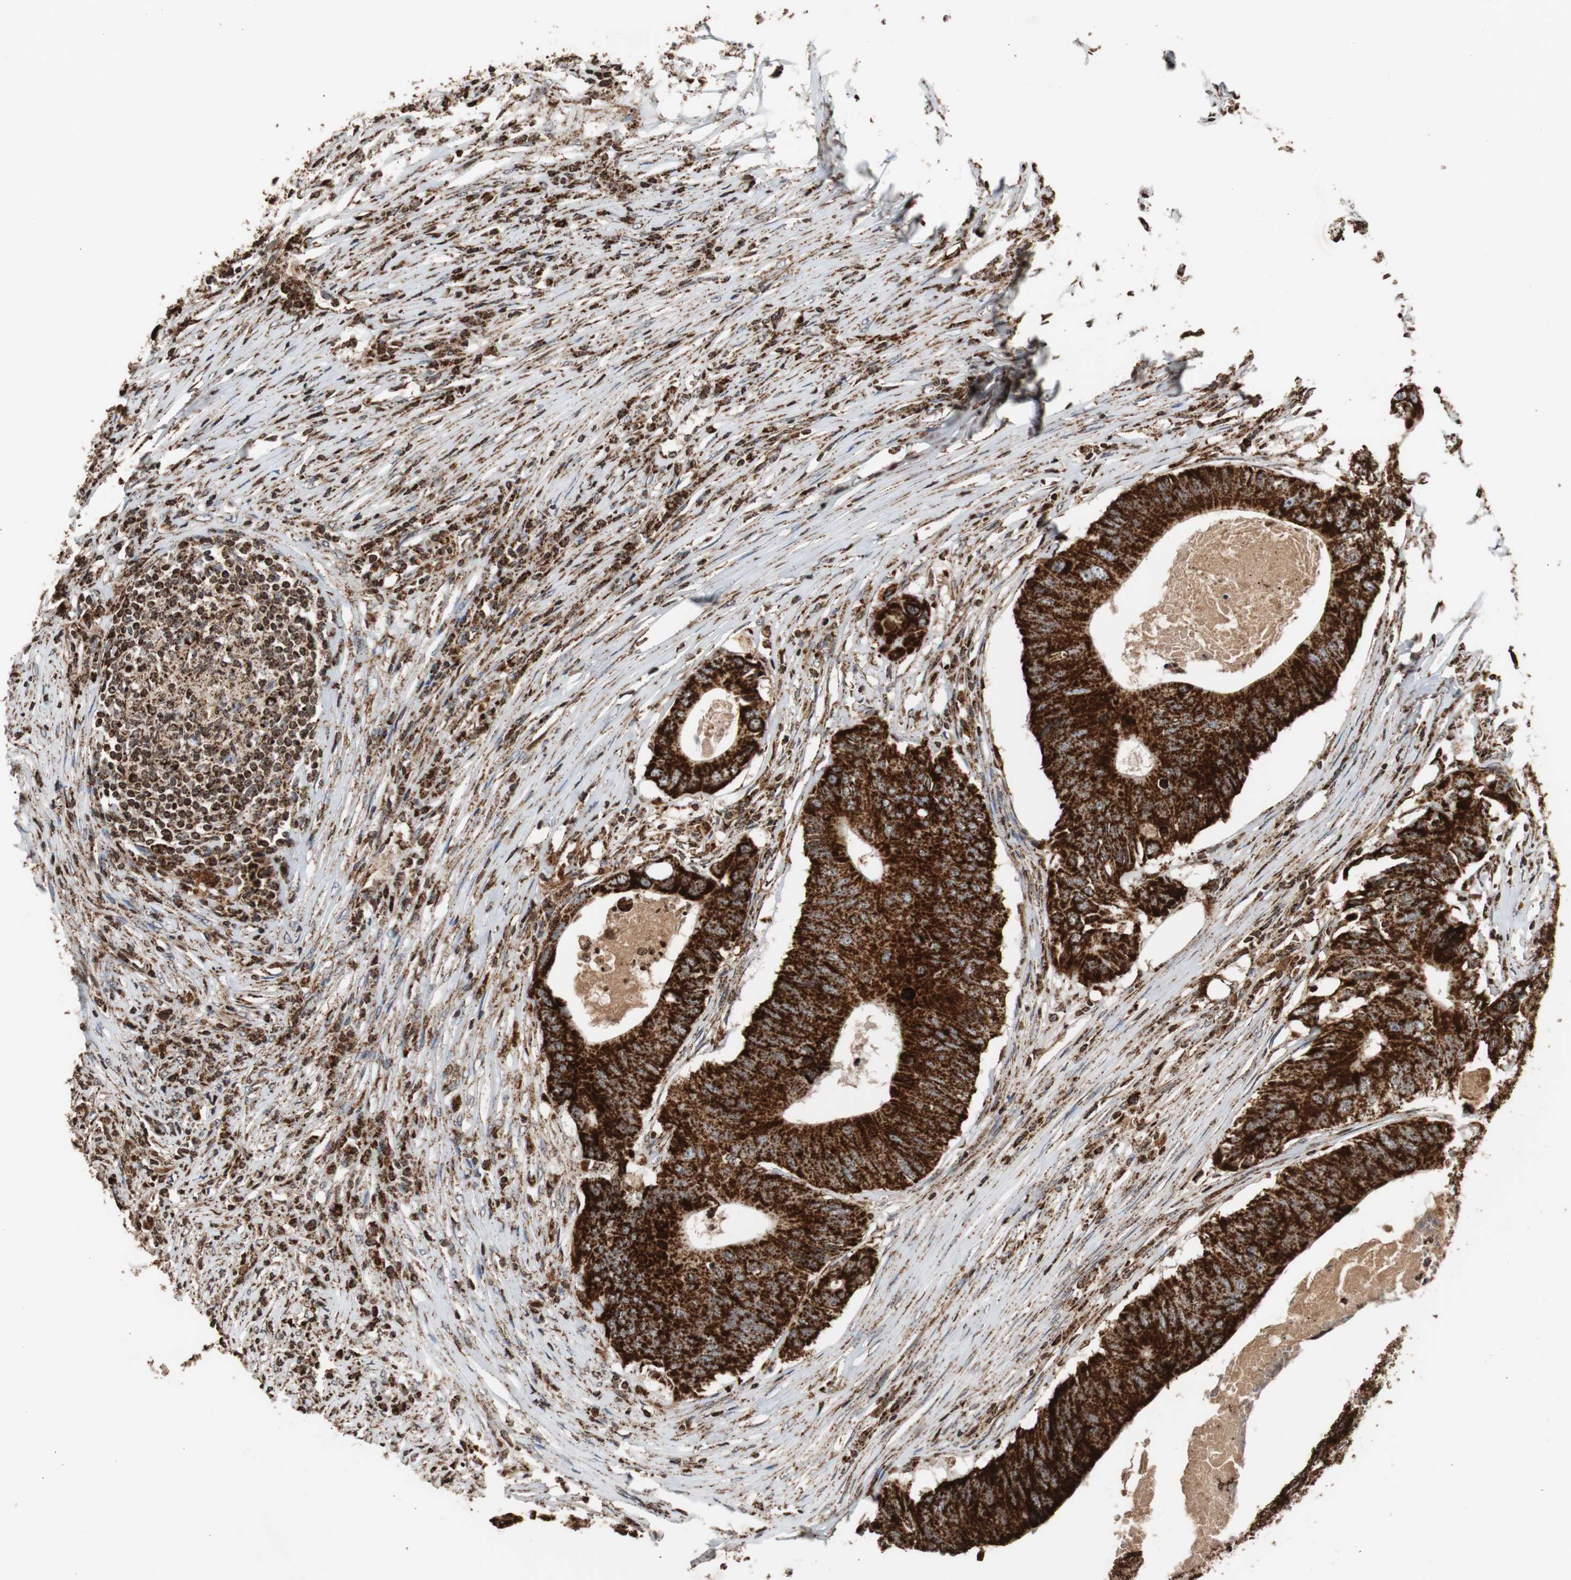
{"staining": {"intensity": "strong", "quantity": ">75%", "location": "cytoplasmic/membranous"}, "tissue": "colorectal cancer", "cell_type": "Tumor cells", "image_type": "cancer", "snomed": [{"axis": "morphology", "description": "Adenocarcinoma, NOS"}, {"axis": "topography", "description": "Colon"}], "caption": "Immunohistochemical staining of human colorectal cancer shows high levels of strong cytoplasmic/membranous protein expression in about >75% of tumor cells.", "gene": "HSPA9", "patient": {"sex": "male", "age": 71}}